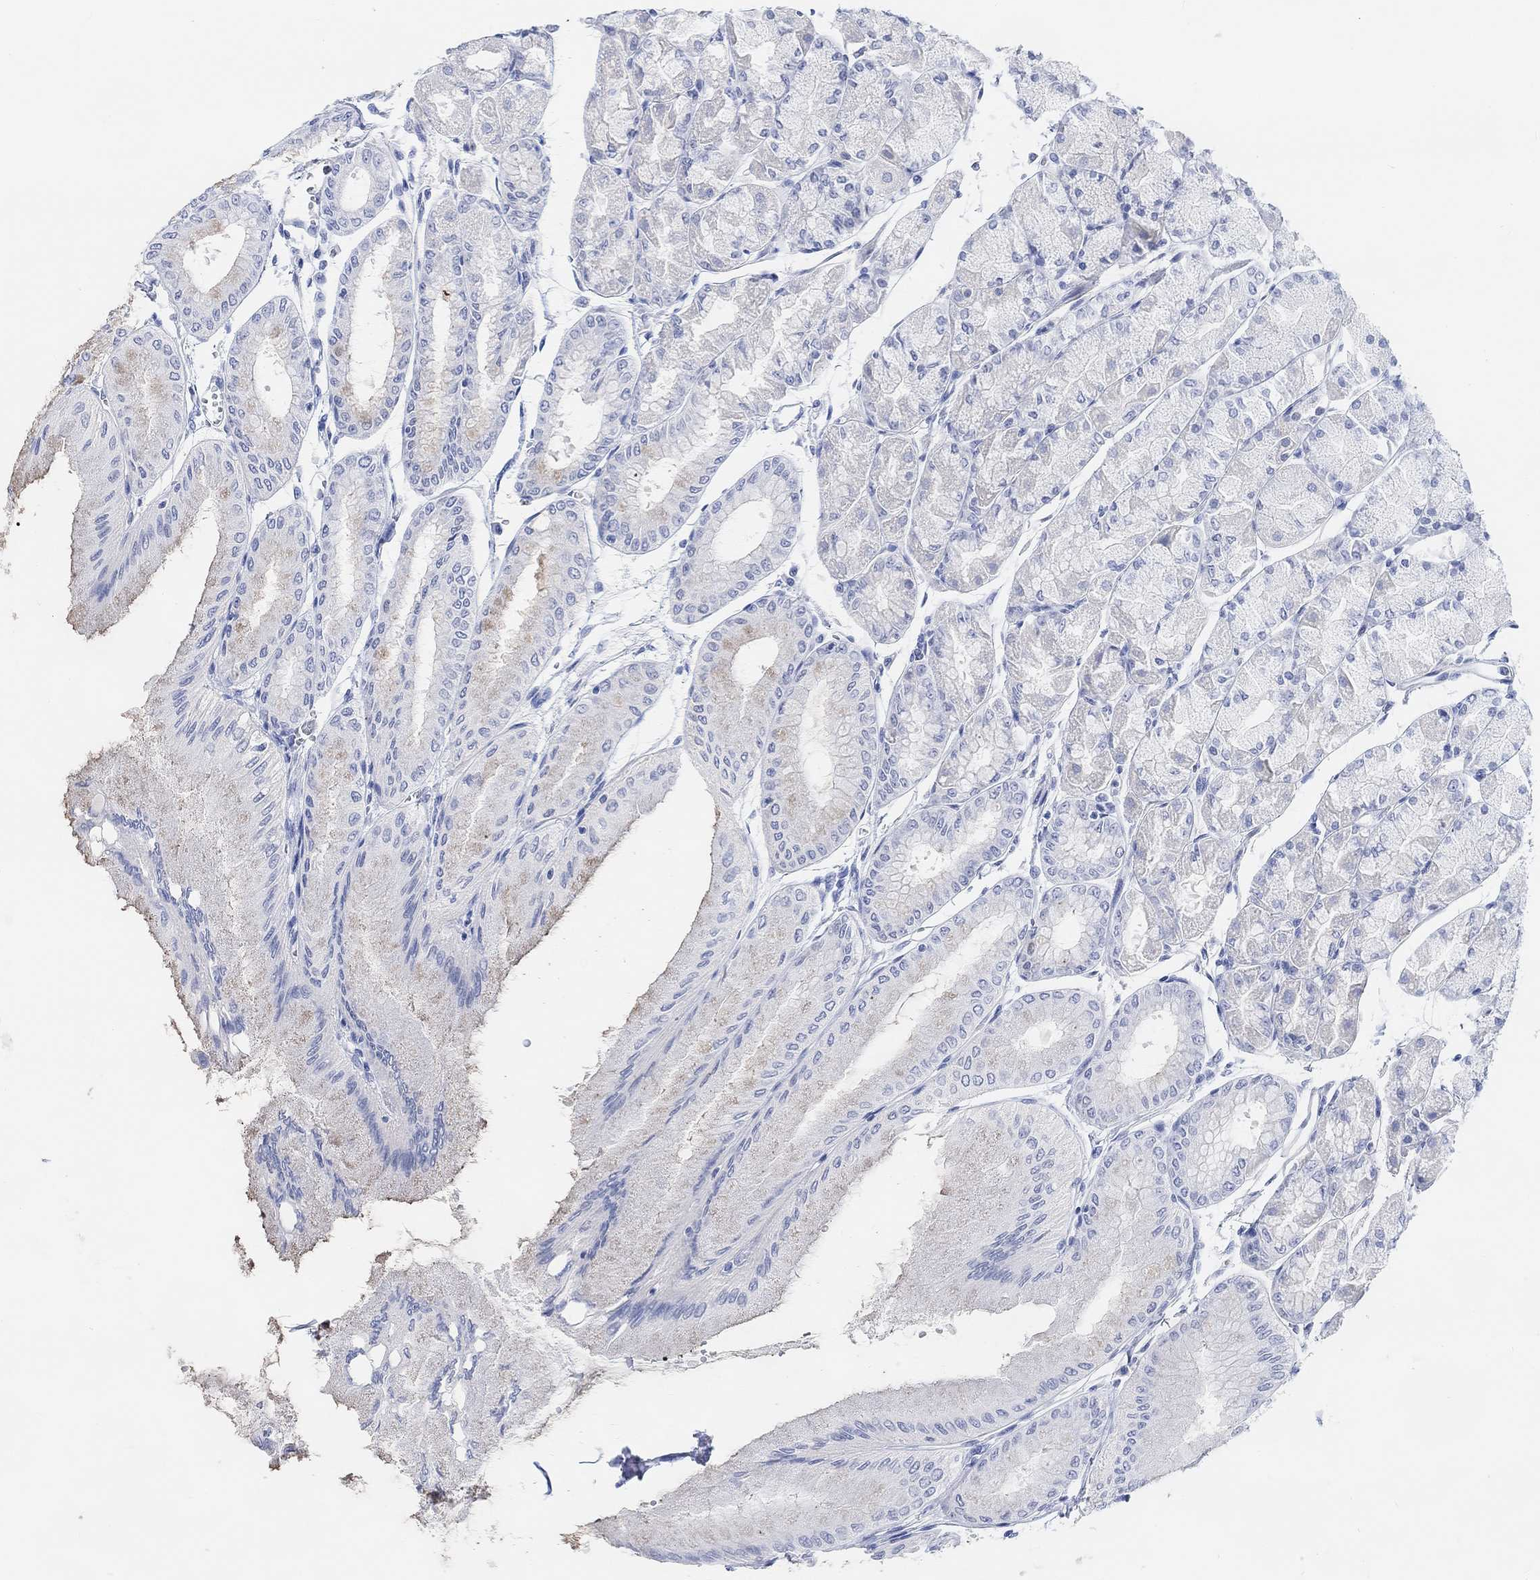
{"staining": {"intensity": "negative", "quantity": "none", "location": "none"}, "tissue": "stomach", "cell_type": "Glandular cells", "image_type": "normal", "snomed": [{"axis": "morphology", "description": "Normal tissue, NOS"}, {"axis": "topography", "description": "Stomach, upper"}], "caption": "An image of human stomach is negative for staining in glandular cells. (IHC, brightfield microscopy, high magnification).", "gene": "ENO4", "patient": {"sex": "male", "age": 60}}